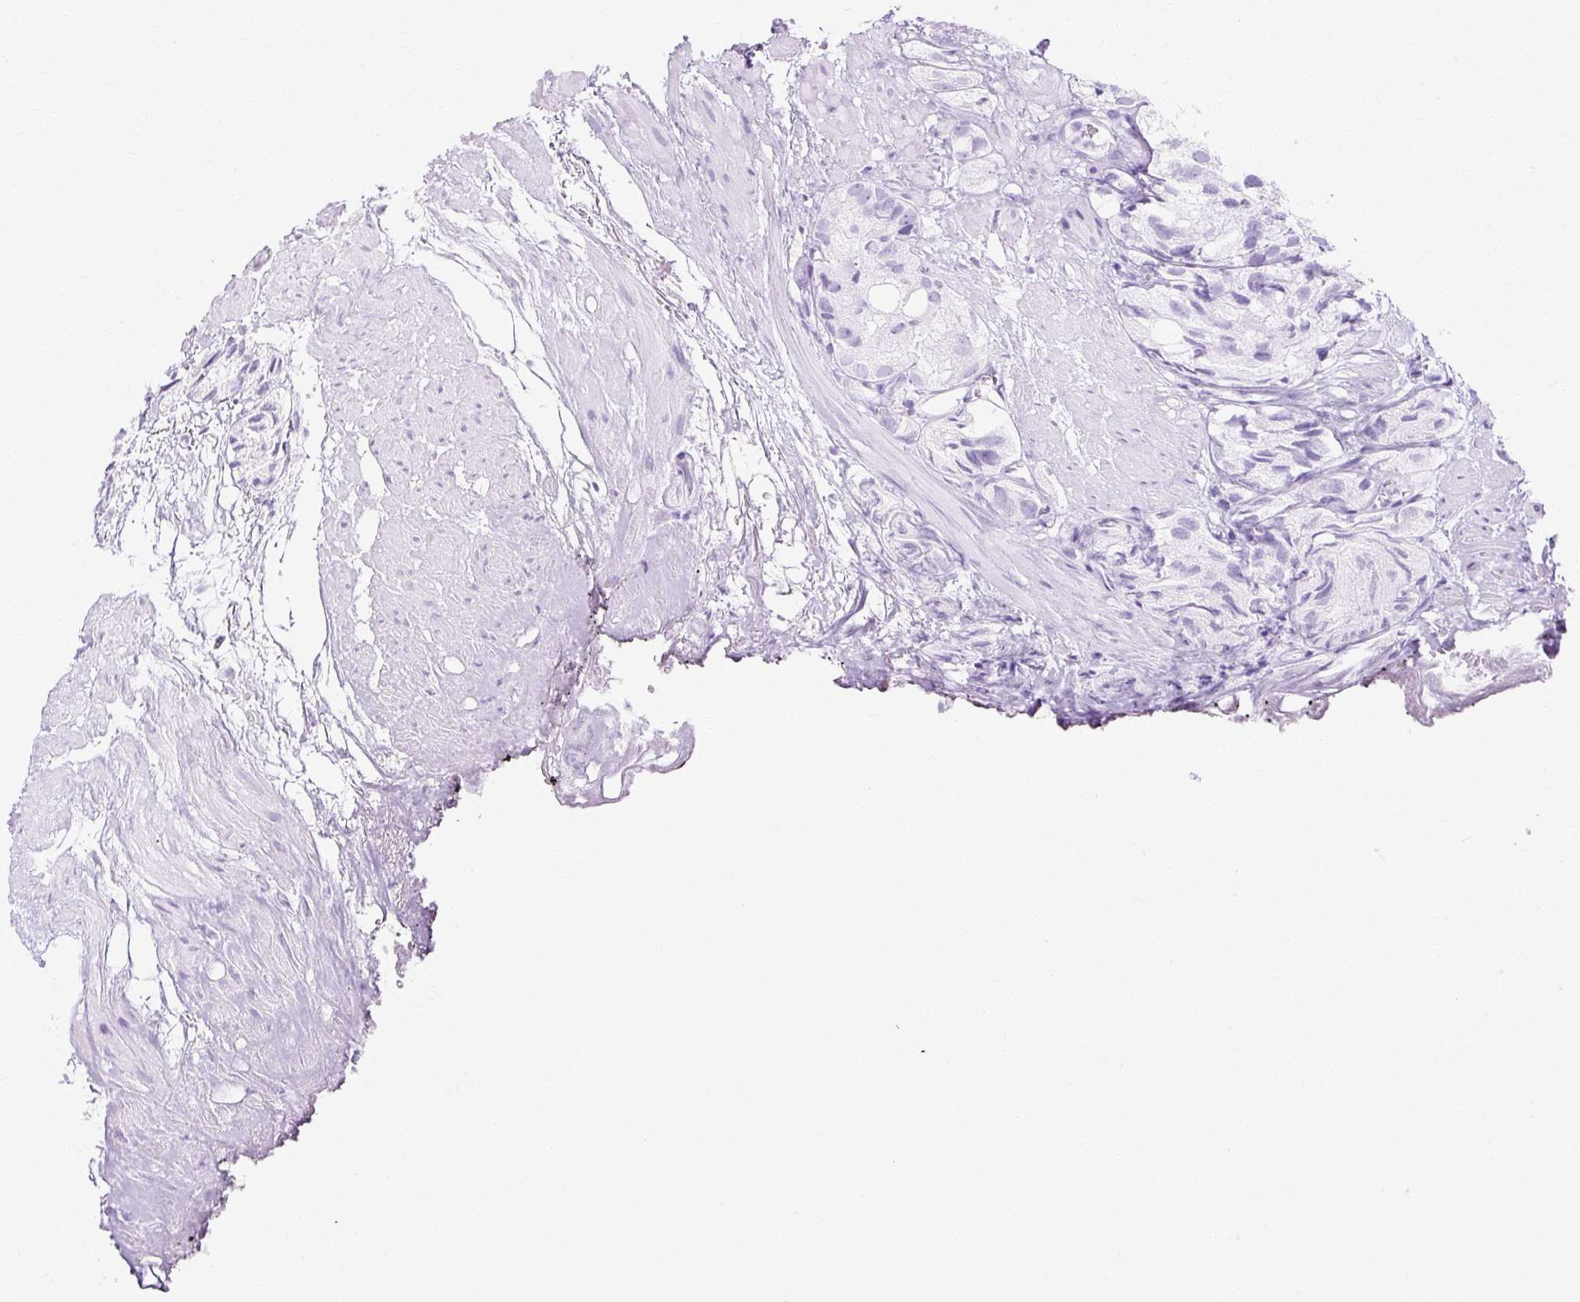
{"staining": {"intensity": "negative", "quantity": "none", "location": "none"}, "tissue": "prostate cancer", "cell_type": "Tumor cells", "image_type": "cancer", "snomed": [{"axis": "morphology", "description": "Adenocarcinoma, High grade"}, {"axis": "topography", "description": "Prostate"}], "caption": "An immunohistochemistry histopathology image of prostate cancer is shown. There is no staining in tumor cells of prostate cancer.", "gene": "HSD11B1", "patient": {"sex": "male", "age": 82}}